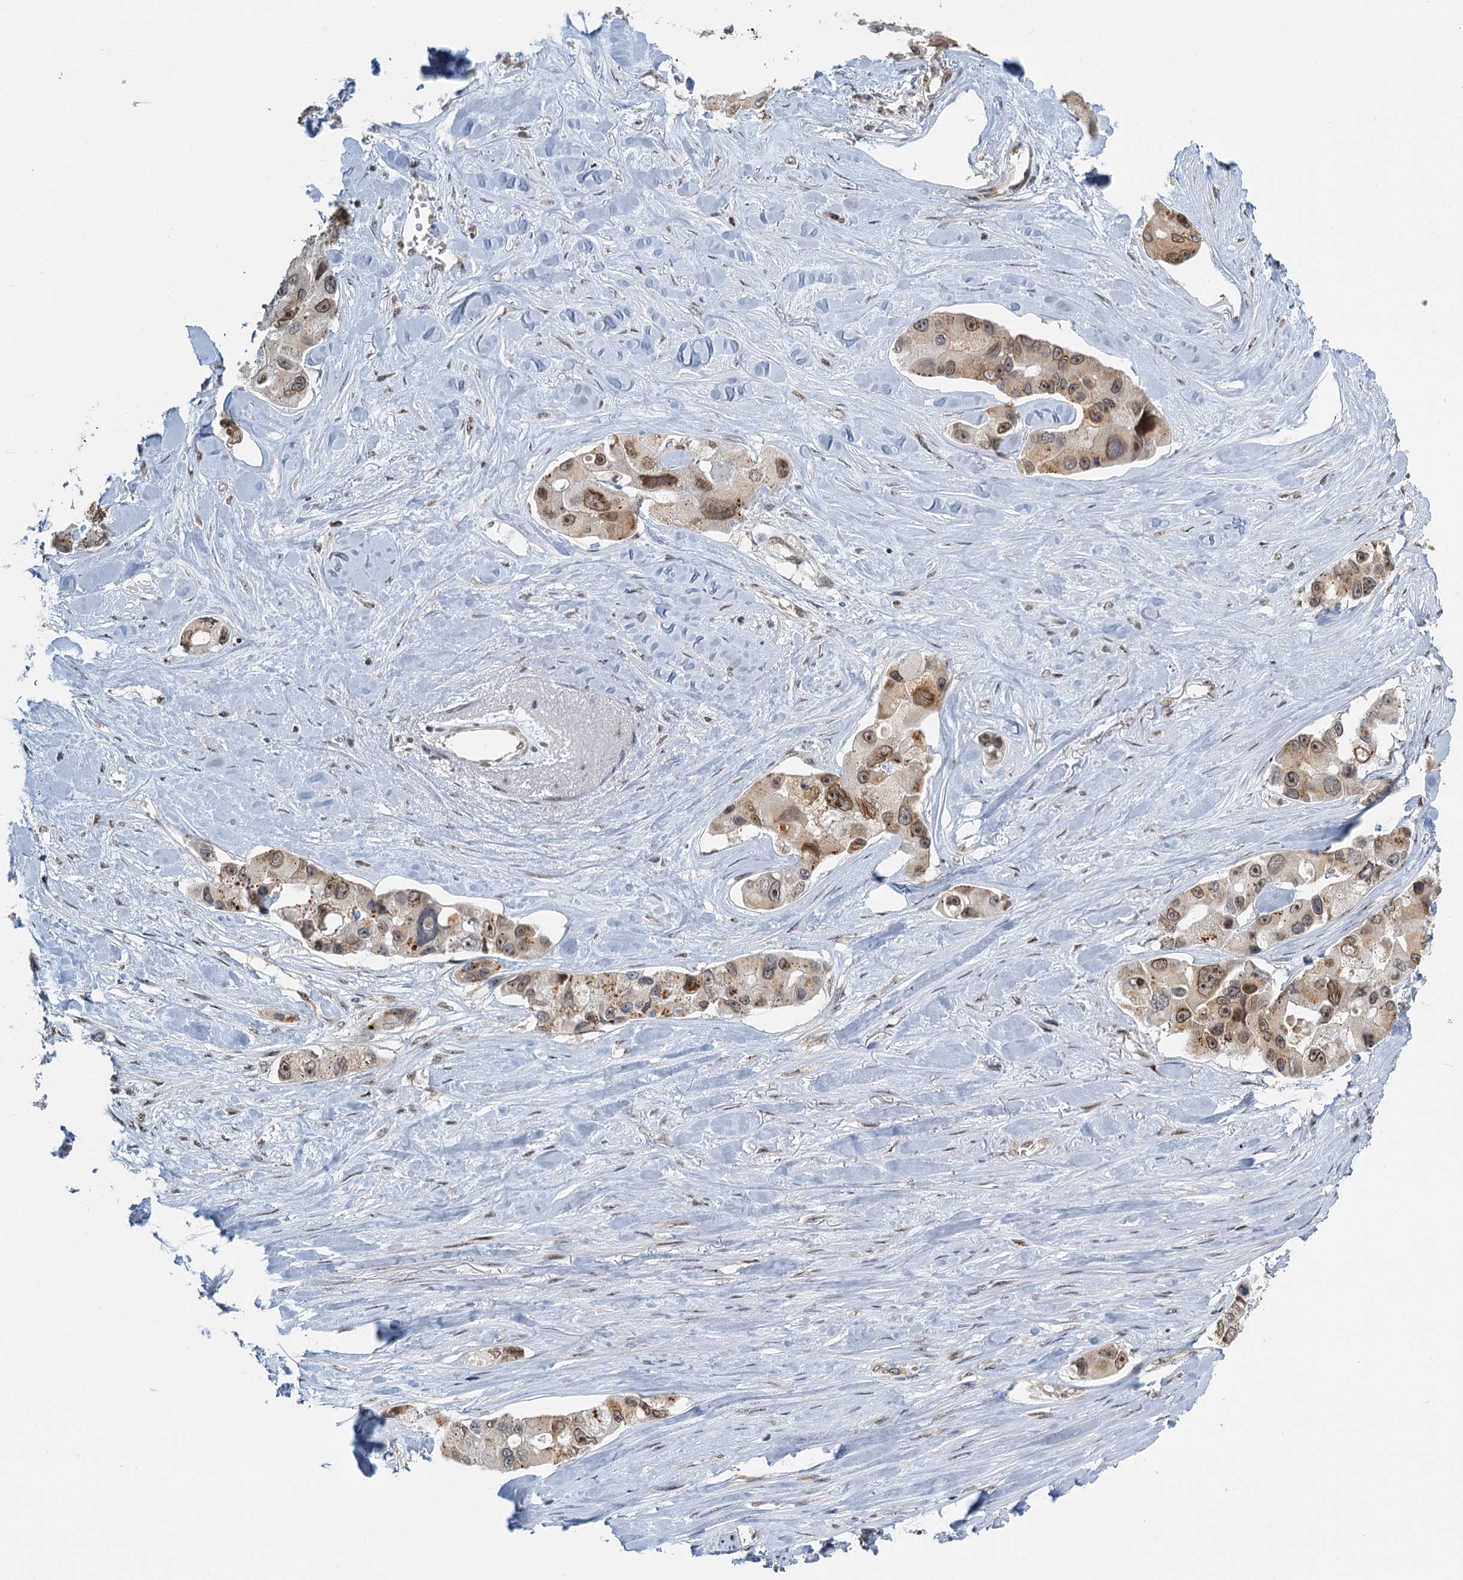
{"staining": {"intensity": "weak", "quantity": "25%-75%", "location": "nuclear"}, "tissue": "lung cancer", "cell_type": "Tumor cells", "image_type": "cancer", "snomed": [{"axis": "morphology", "description": "Adenocarcinoma, NOS"}, {"axis": "topography", "description": "Lung"}], "caption": "Weak nuclear expression for a protein is seen in about 25%-75% of tumor cells of lung cancer using IHC.", "gene": "TREX1", "patient": {"sex": "female", "age": 54}}